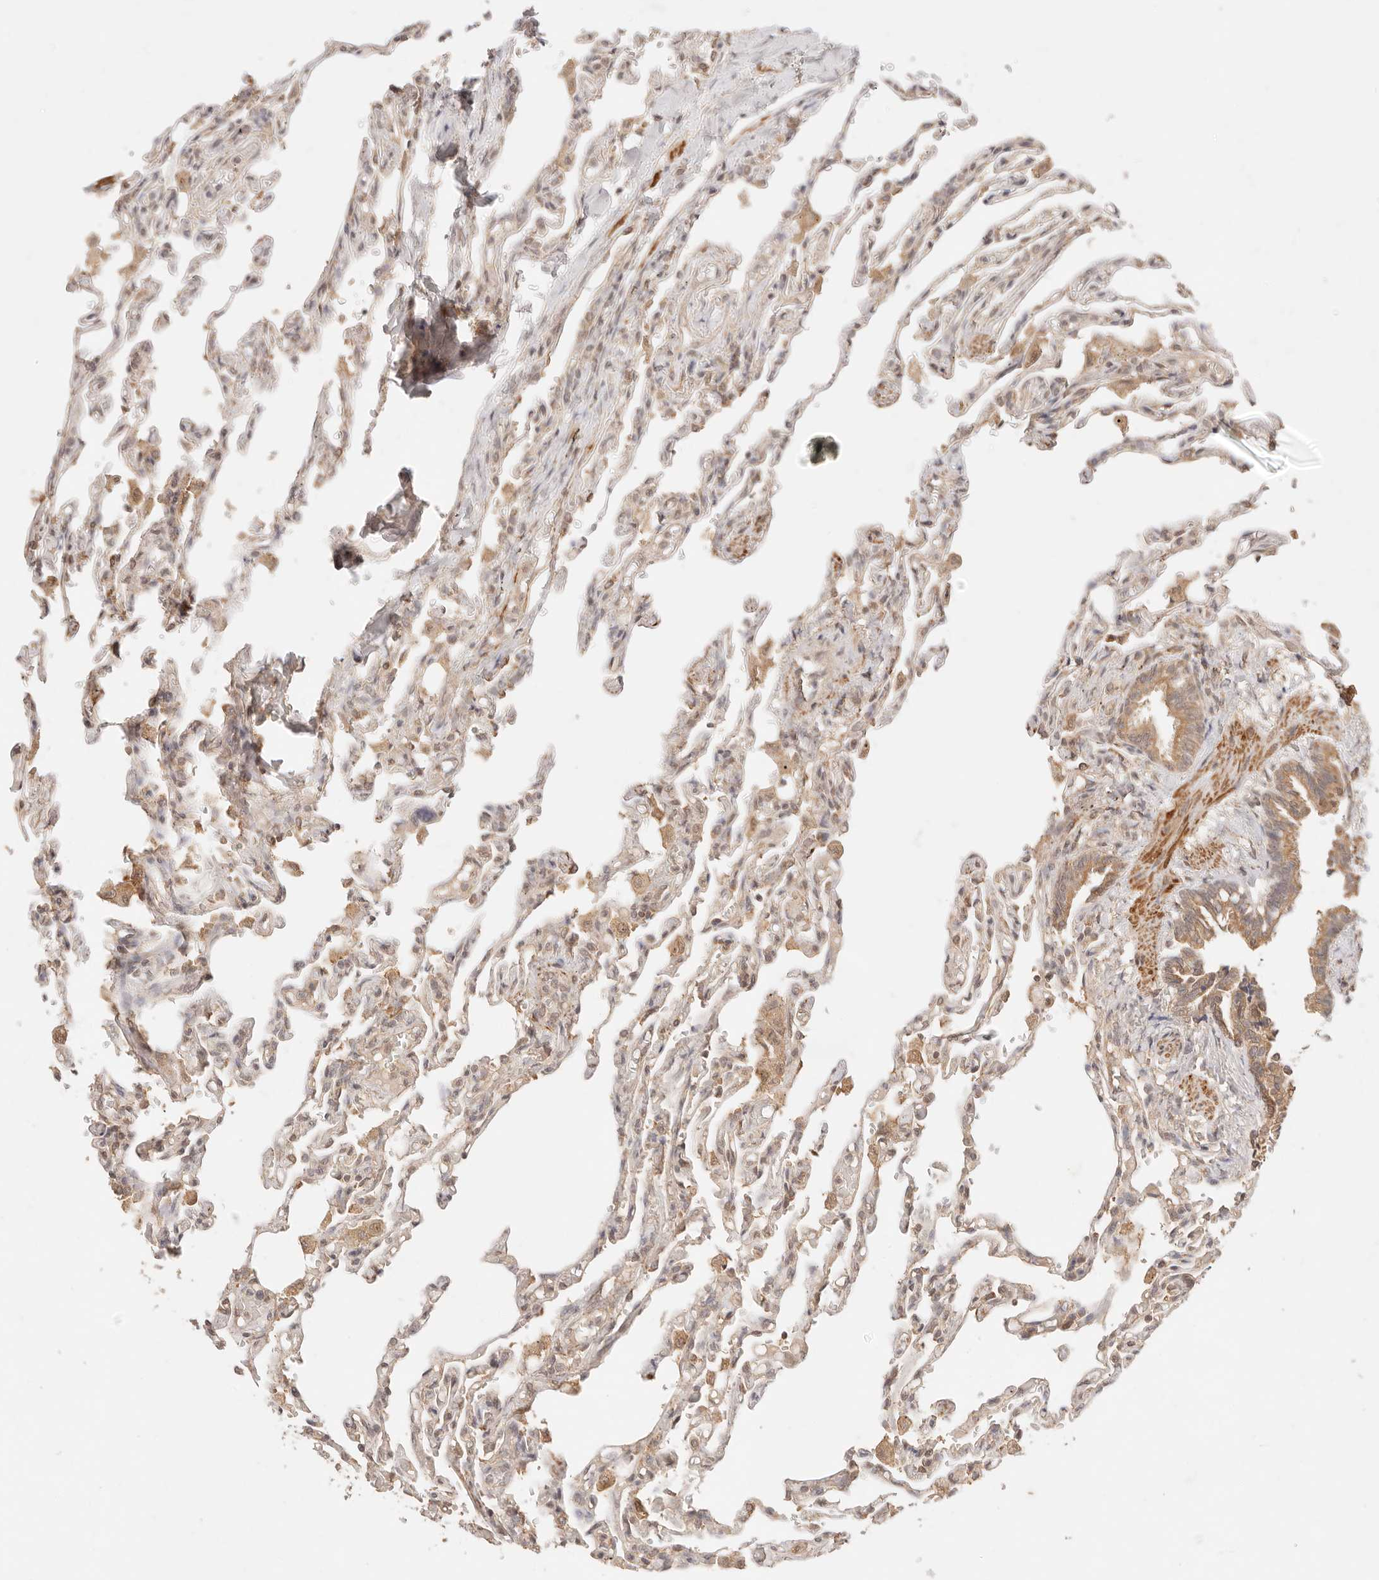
{"staining": {"intensity": "weak", "quantity": ">75%", "location": "cytoplasmic/membranous,nuclear"}, "tissue": "lung", "cell_type": "Alveolar cells", "image_type": "normal", "snomed": [{"axis": "morphology", "description": "Normal tissue, NOS"}, {"axis": "topography", "description": "Lung"}], "caption": "DAB (3,3'-diaminobenzidine) immunohistochemical staining of unremarkable human lung exhibits weak cytoplasmic/membranous,nuclear protein positivity in approximately >75% of alveolar cells. (IHC, brightfield microscopy, high magnification).", "gene": "TRIM11", "patient": {"sex": "male", "age": 21}}